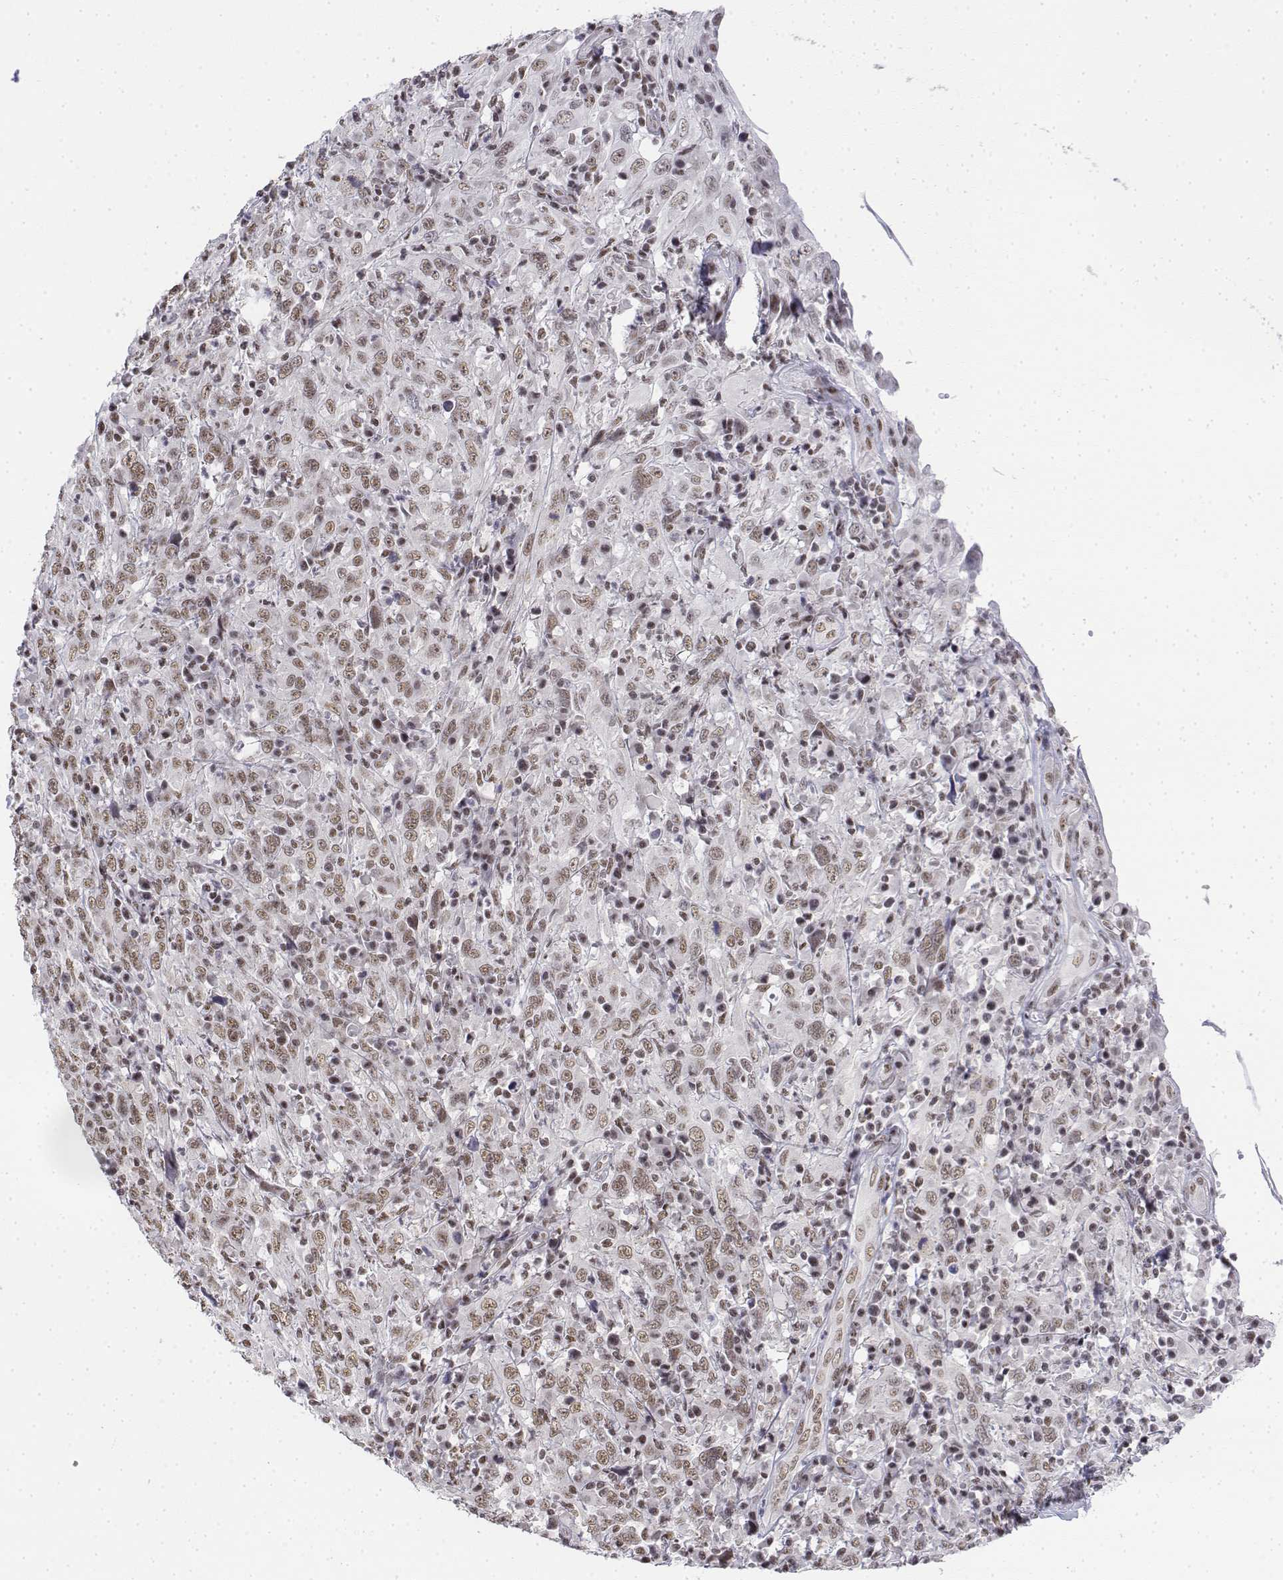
{"staining": {"intensity": "weak", "quantity": ">75%", "location": "nuclear"}, "tissue": "cervical cancer", "cell_type": "Tumor cells", "image_type": "cancer", "snomed": [{"axis": "morphology", "description": "Squamous cell carcinoma, NOS"}, {"axis": "topography", "description": "Cervix"}], "caption": "The image shows a brown stain indicating the presence of a protein in the nuclear of tumor cells in cervical squamous cell carcinoma.", "gene": "SETD1A", "patient": {"sex": "female", "age": 46}}